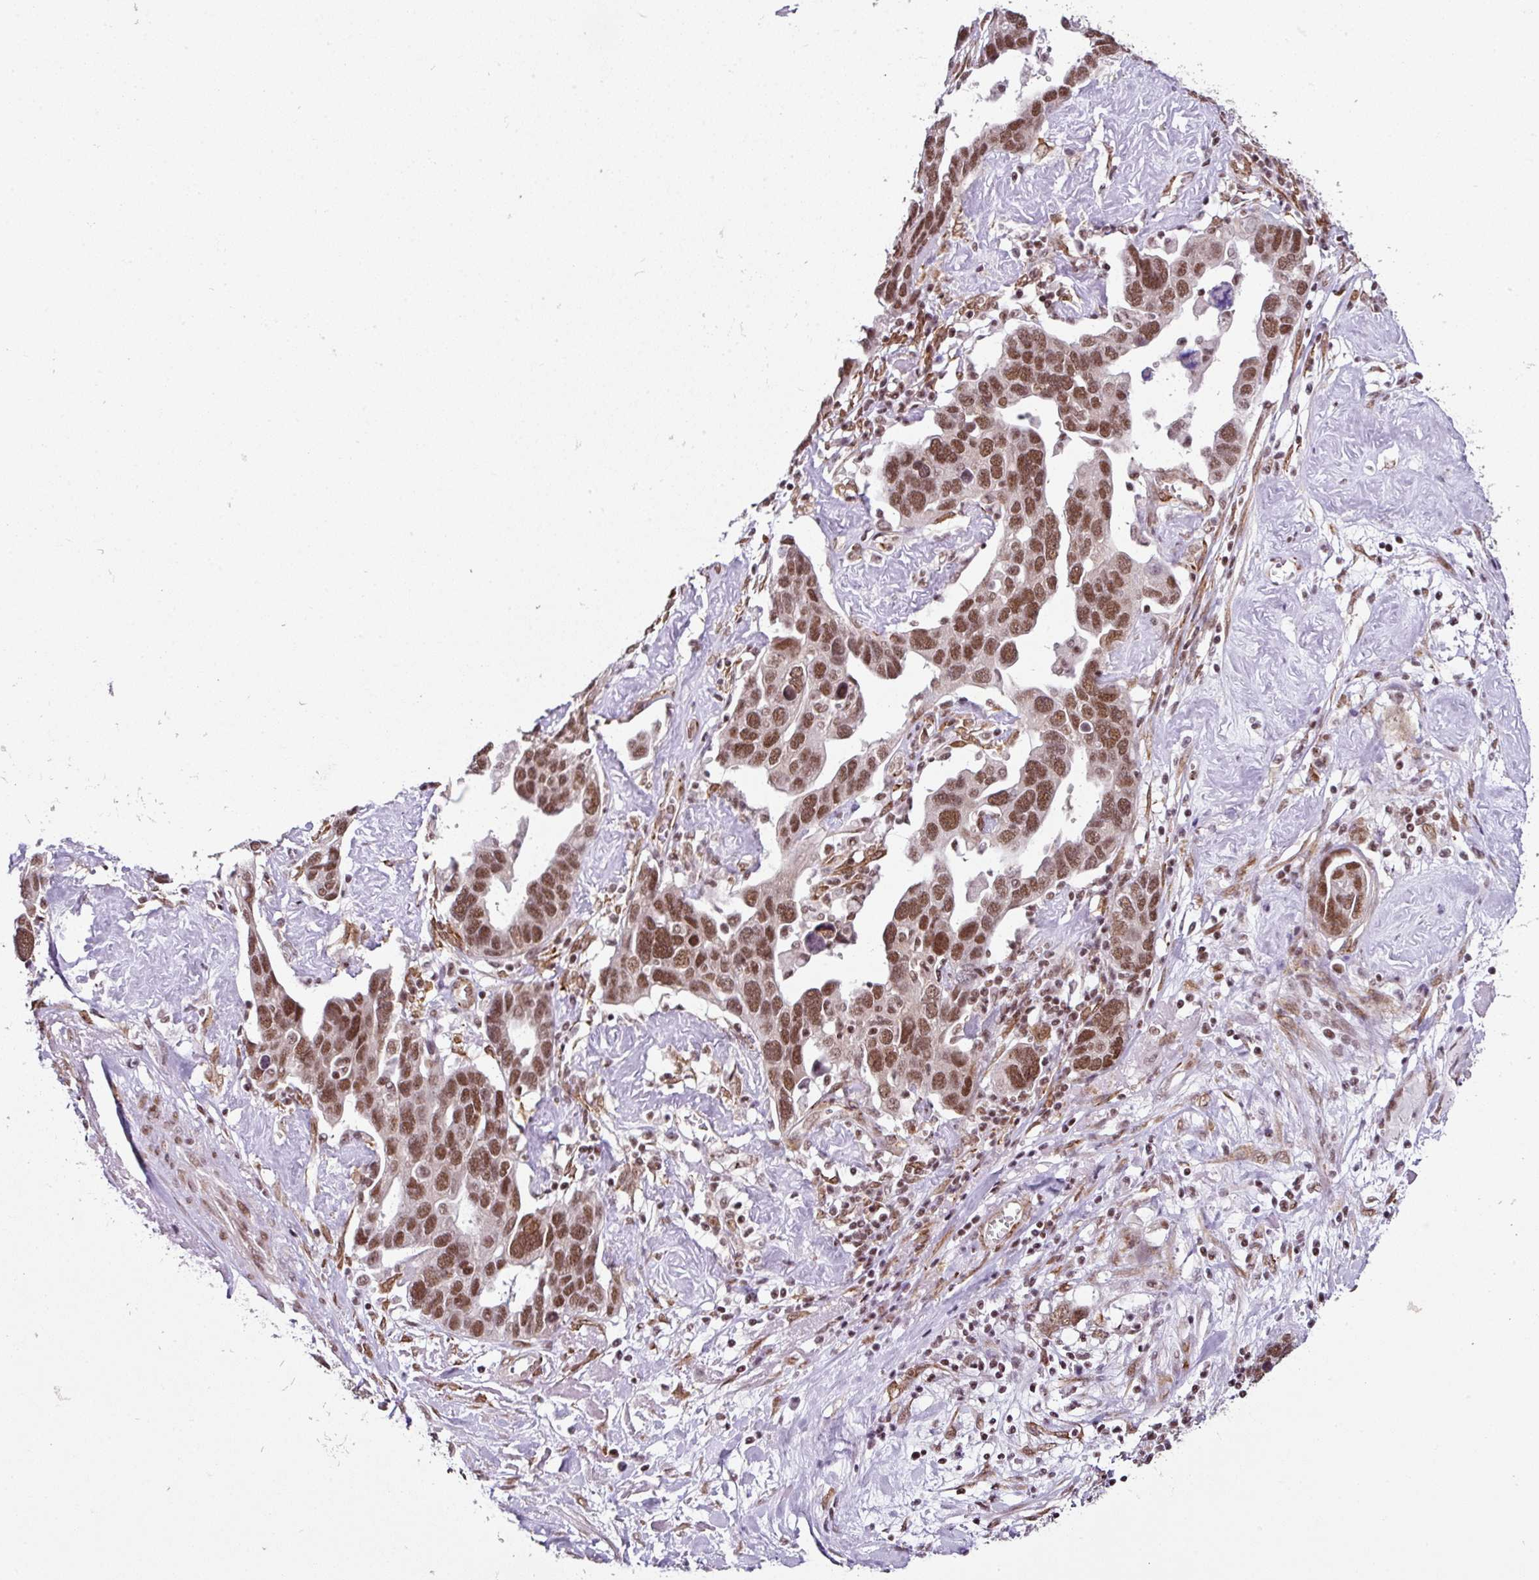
{"staining": {"intensity": "moderate", "quantity": ">75%", "location": "nuclear"}, "tissue": "ovarian cancer", "cell_type": "Tumor cells", "image_type": "cancer", "snomed": [{"axis": "morphology", "description": "Cystadenocarcinoma, serous, NOS"}, {"axis": "topography", "description": "Ovary"}], "caption": "Brown immunohistochemical staining in serous cystadenocarcinoma (ovarian) exhibits moderate nuclear expression in approximately >75% of tumor cells.", "gene": "NFYA", "patient": {"sex": "female", "age": 54}}